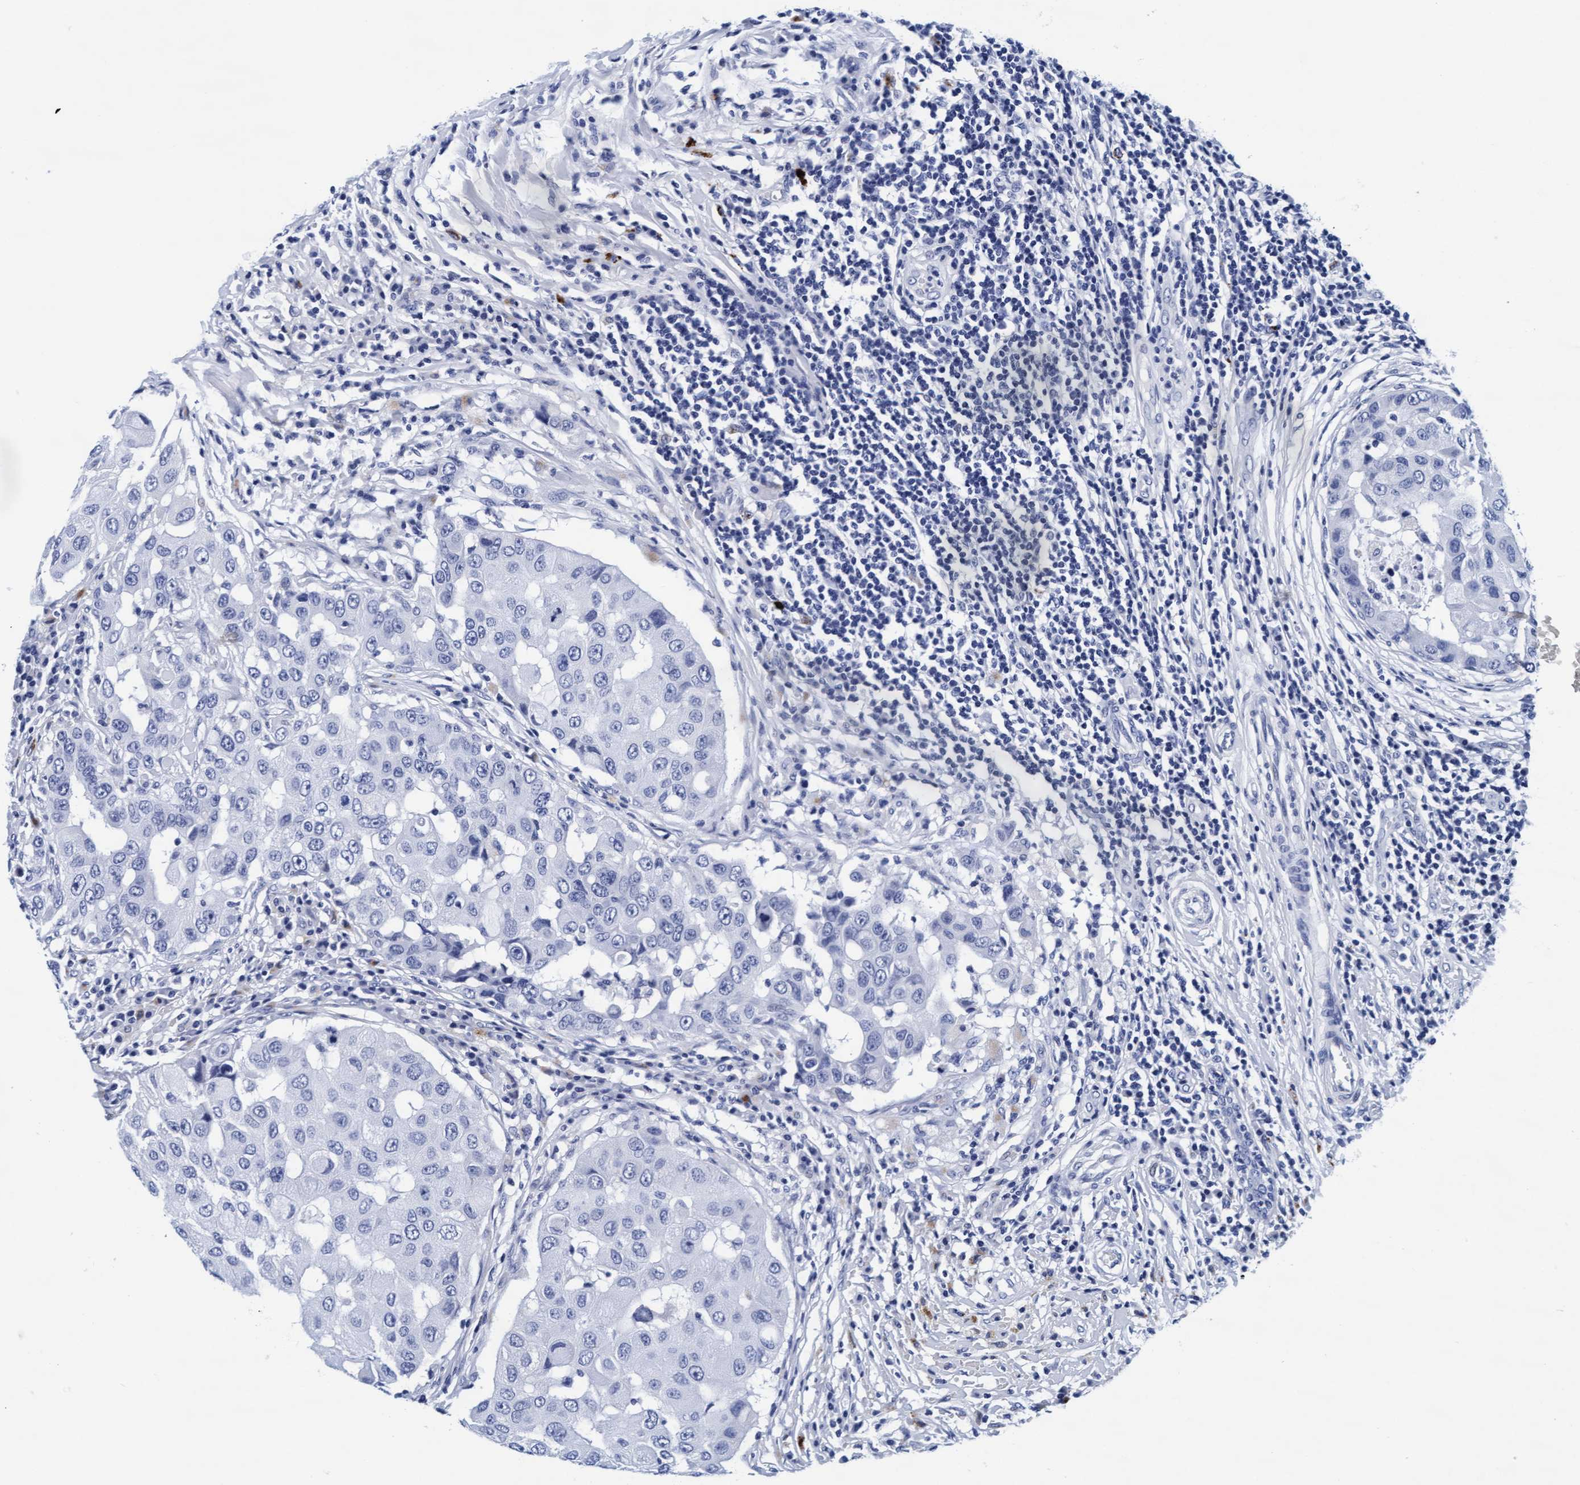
{"staining": {"intensity": "negative", "quantity": "none", "location": "none"}, "tissue": "breast cancer", "cell_type": "Tumor cells", "image_type": "cancer", "snomed": [{"axis": "morphology", "description": "Duct carcinoma"}, {"axis": "topography", "description": "Breast"}], "caption": "Immunohistochemical staining of human breast cancer exhibits no significant staining in tumor cells.", "gene": "ARSG", "patient": {"sex": "female", "age": 27}}